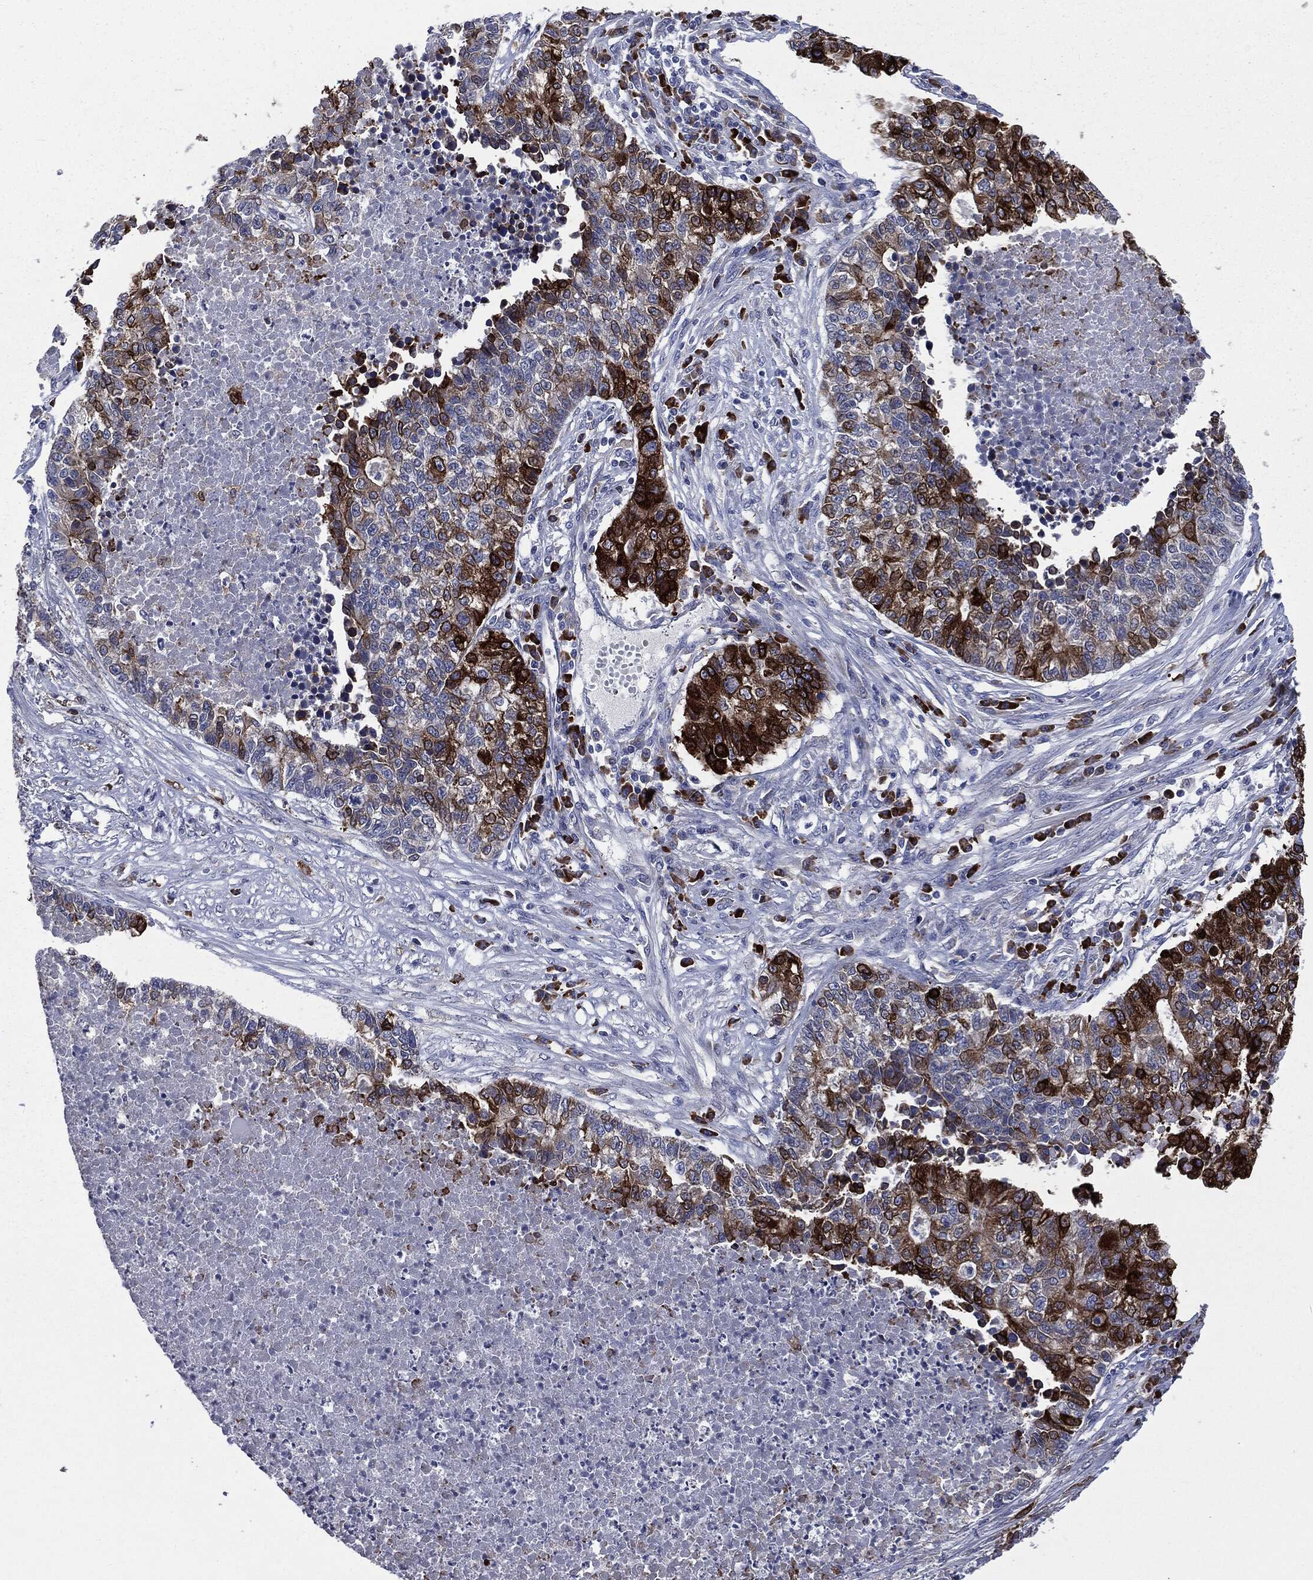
{"staining": {"intensity": "strong", "quantity": ">75%", "location": "cytoplasmic/membranous"}, "tissue": "lung cancer", "cell_type": "Tumor cells", "image_type": "cancer", "snomed": [{"axis": "morphology", "description": "Adenocarcinoma, NOS"}, {"axis": "topography", "description": "Lung"}], "caption": "Immunohistochemical staining of adenocarcinoma (lung) shows strong cytoplasmic/membranous protein positivity in about >75% of tumor cells. Using DAB (3,3'-diaminobenzidine) (brown) and hematoxylin (blue) stains, captured at high magnification using brightfield microscopy.", "gene": "PTGS2", "patient": {"sex": "male", "age": 57}}